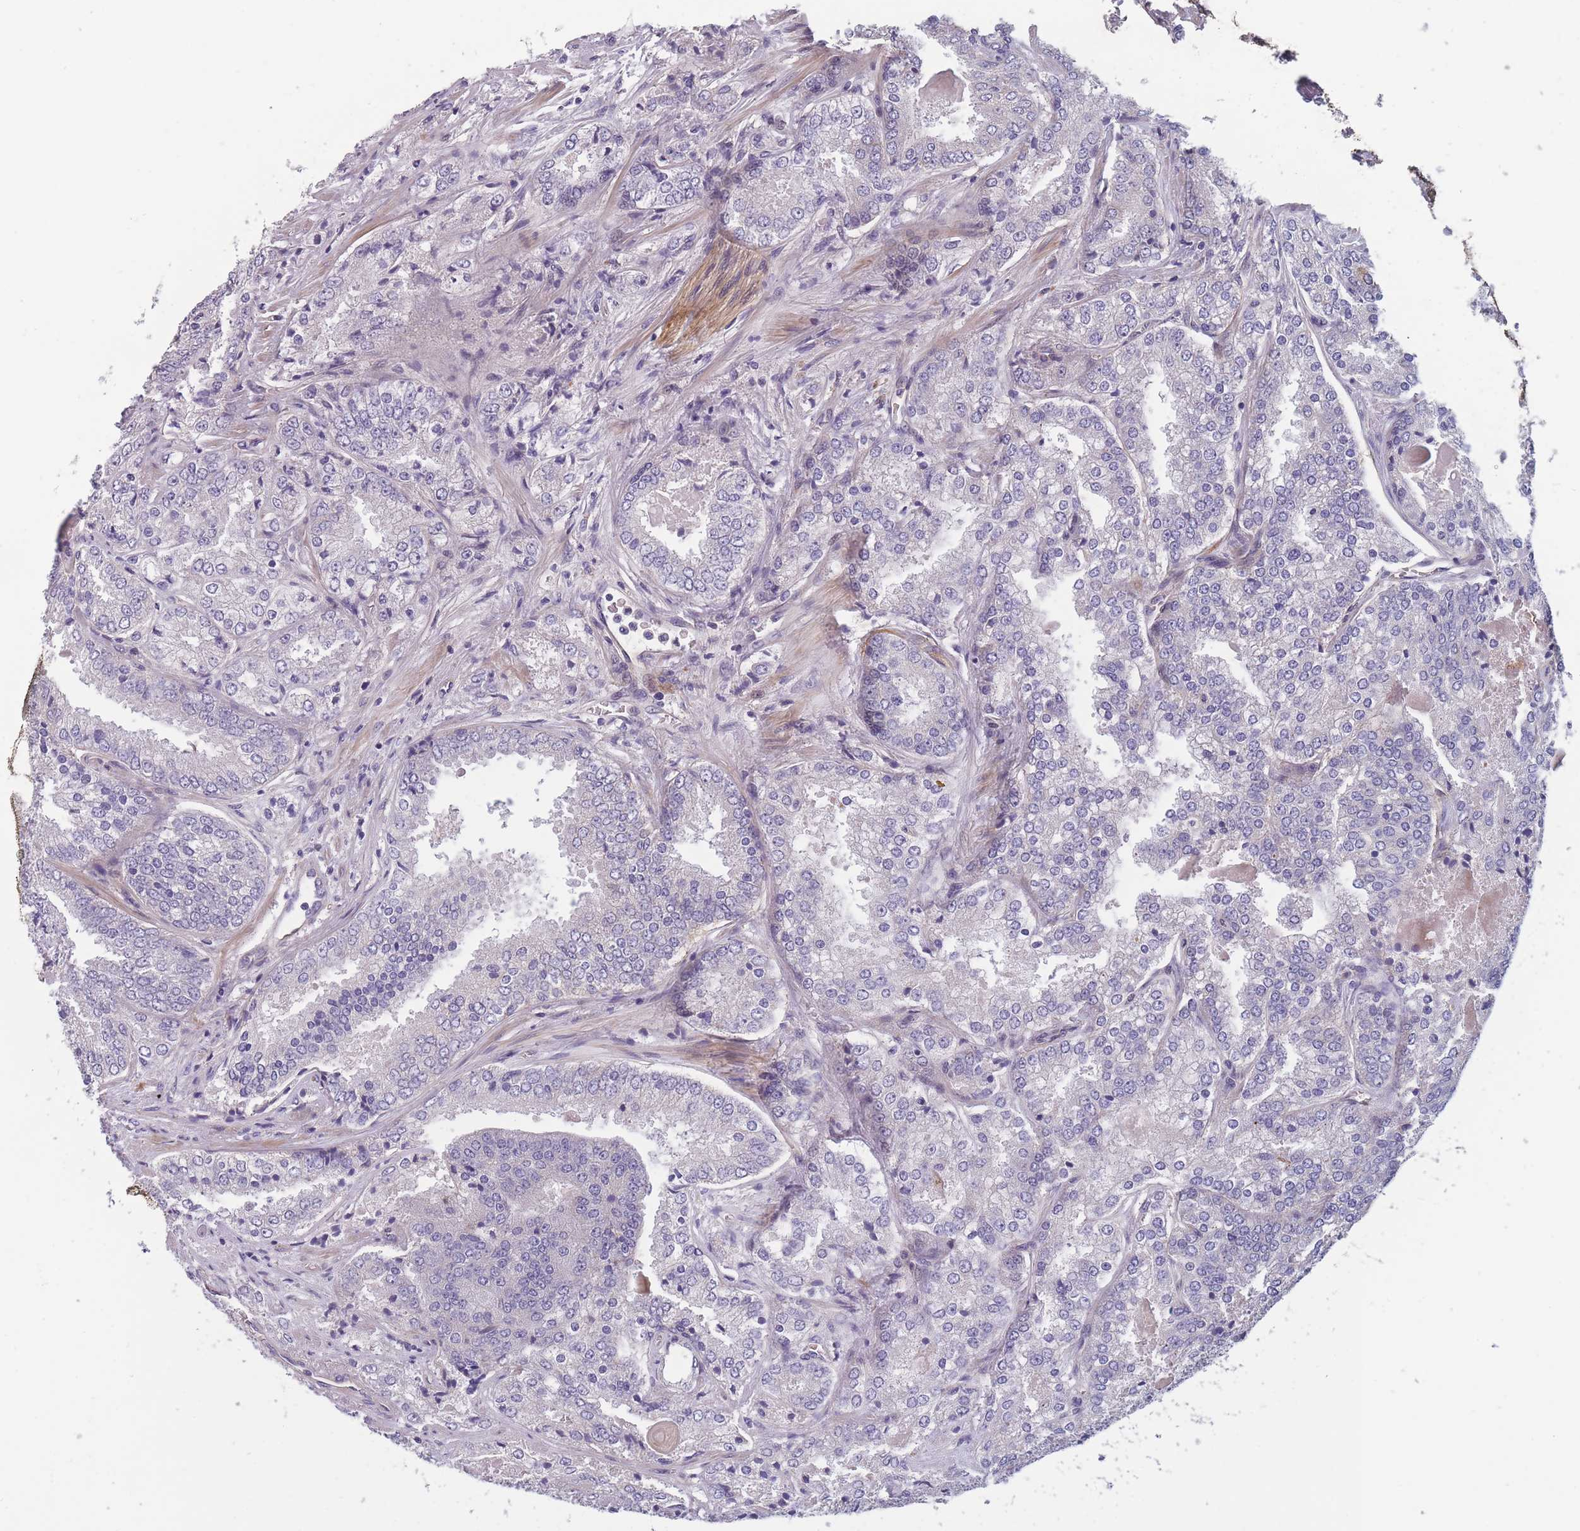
{"staining": {"intensity": "negative", "quantity": "none", "location": "none"}, "tissue": "prostate cancer", "cell_type": "Tumor cells", "image_type": "cancer", "snomed": [{"axis": "morphology", "description": "Adenocarcinoma, High grade"}, {"axis": "topography", "description": "Prostate"}], "caption": "Prostate cancer was stained to show a protein in brown. There is no significant expression in tumor cells.", "gene": "FAM83F", "patient": {"sex": "male", "age": 63}}